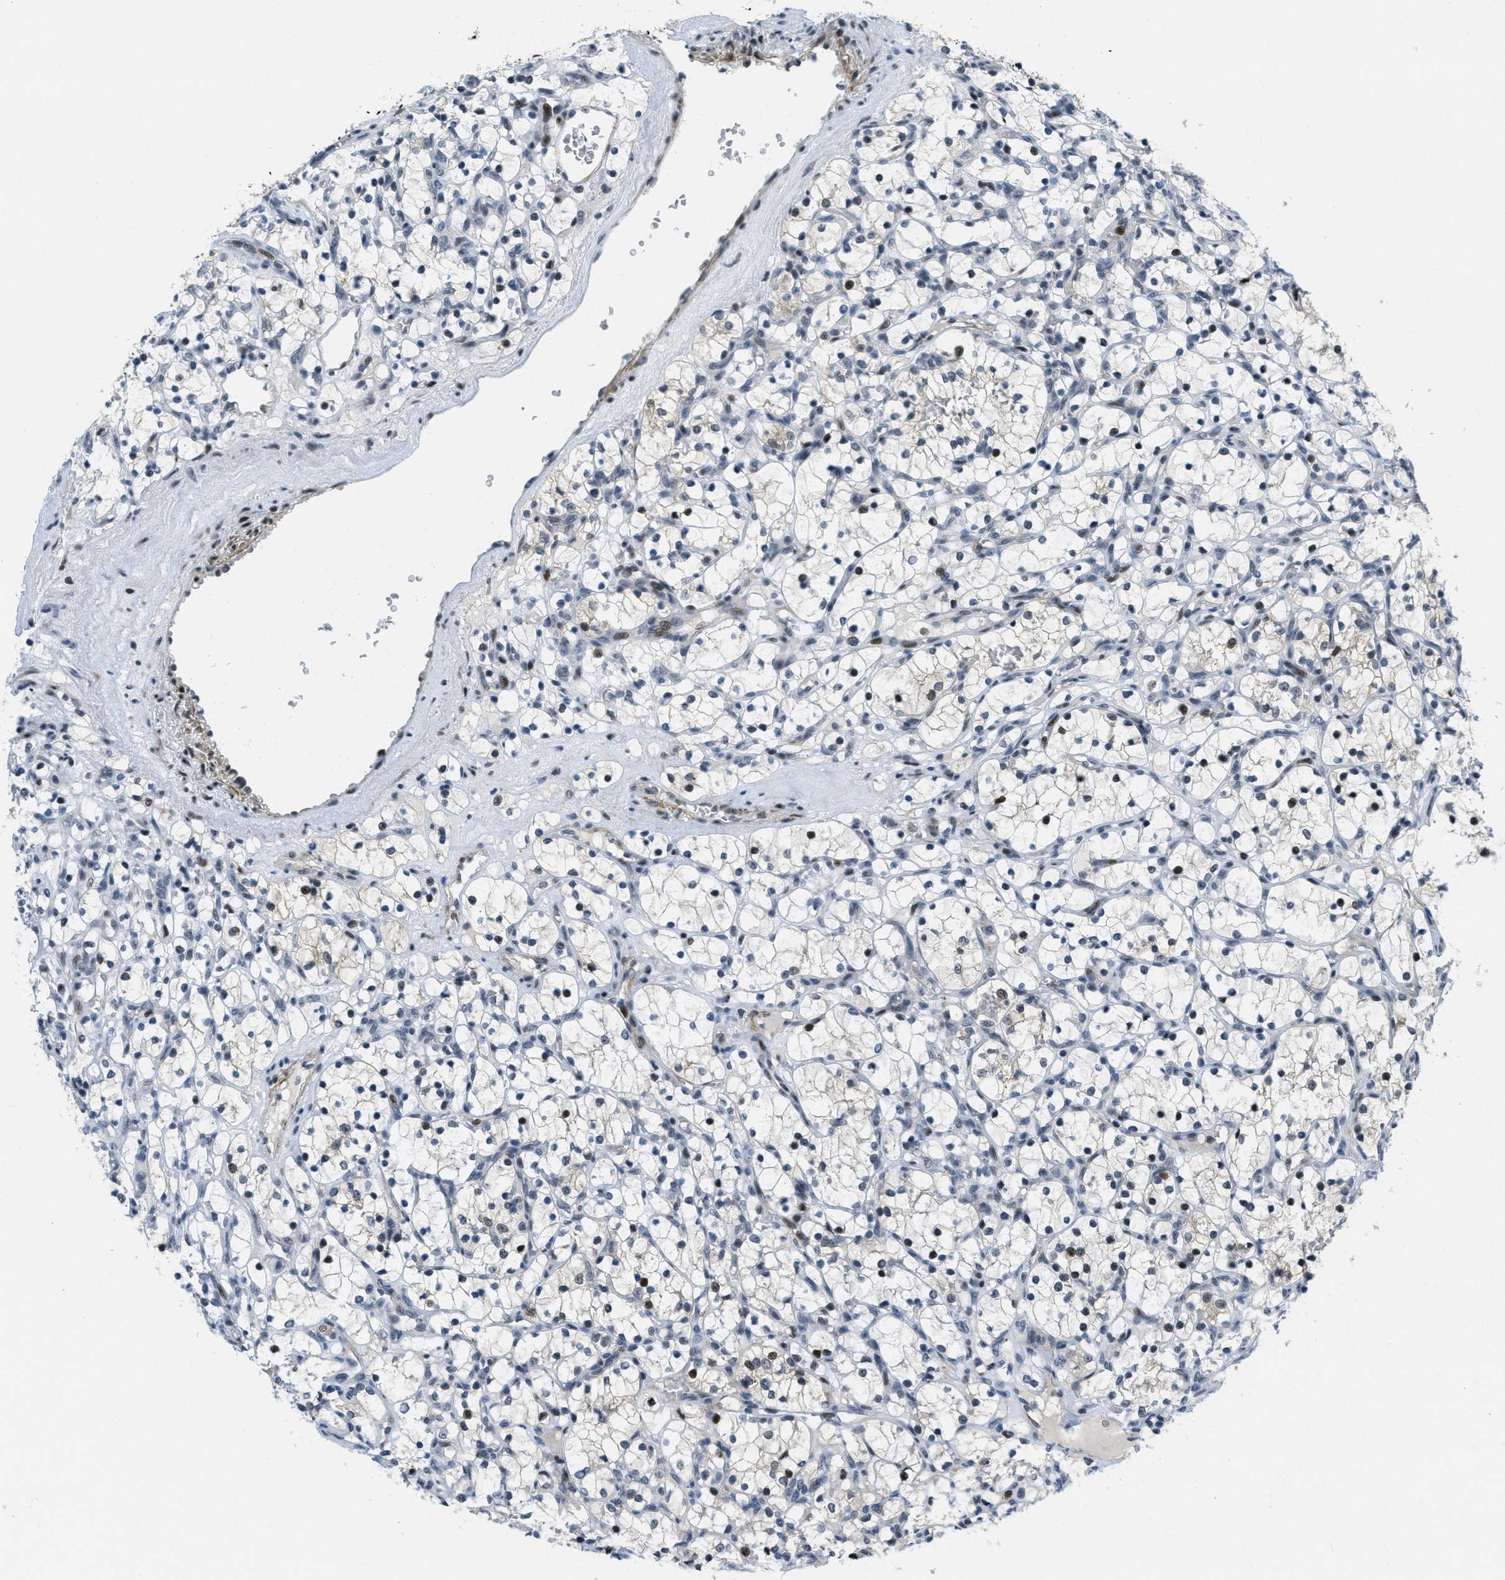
{"staining": {"intensity": "moderate", "quantity": "<25%", "location": "nuclear"}, "tissue": "renal cancer", "cell_type": "Tumor cells", "image_type": "cancer", "snomed": [{"axis": "morphology", "description": "Adenocarcinoma, NOS"}, {"axis": "topography", "description": "Kidney"}], "caption": "Protein staining exhibits moderate nuclear staining in about <25% of tumor cells in renal cancer. (DAB (3,3'-diaminobenzidine) IHC, brown staining for protein, blue staining for nuclei).", "gene": "ZDHHC23", "patient": {"sex": "female", "age": 69}}